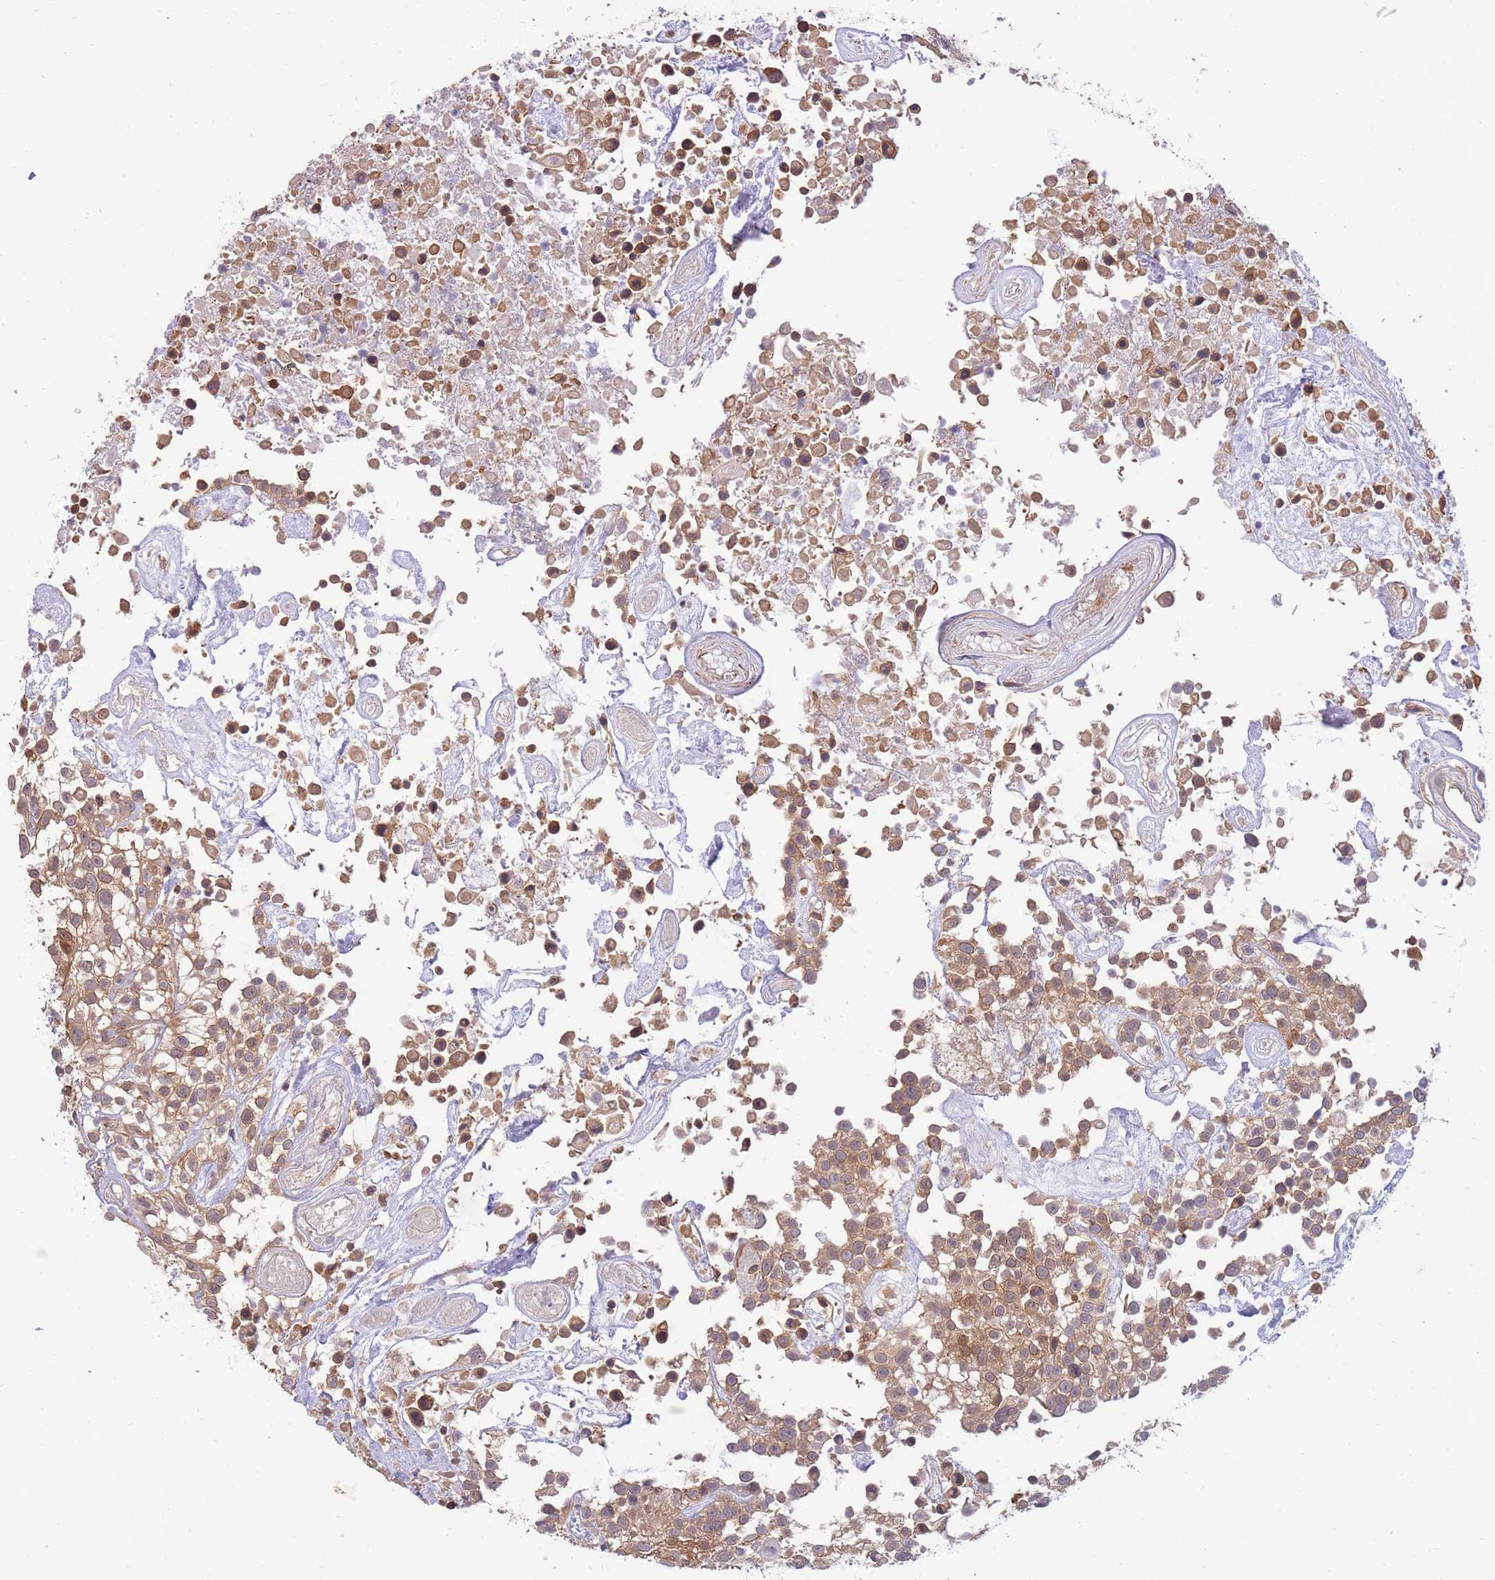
{"staining": {"intensity": "moderate", "quantity": ">75%", "location": "cytoplasmic/membranous,nuclear"}, "tissue": "urothelial cancer", "cell_type": "Tumor cells", "image_type": "cancer", "snomed": [{"axis": "morphology", "description": "Urothelial carcinoma, High grade"}, {"axis": "topography", "description": "Urinary bladder"}], "caption": "This is a photomicrograph of immunohistochemistry staining of urothelial carcinoma (high-grade), which shows moderate staining in the cytoplasmic/membranous and nuclear of tumor cells.", "gene": "SMC6", "patient": {"sex": "male", "age": 56}}